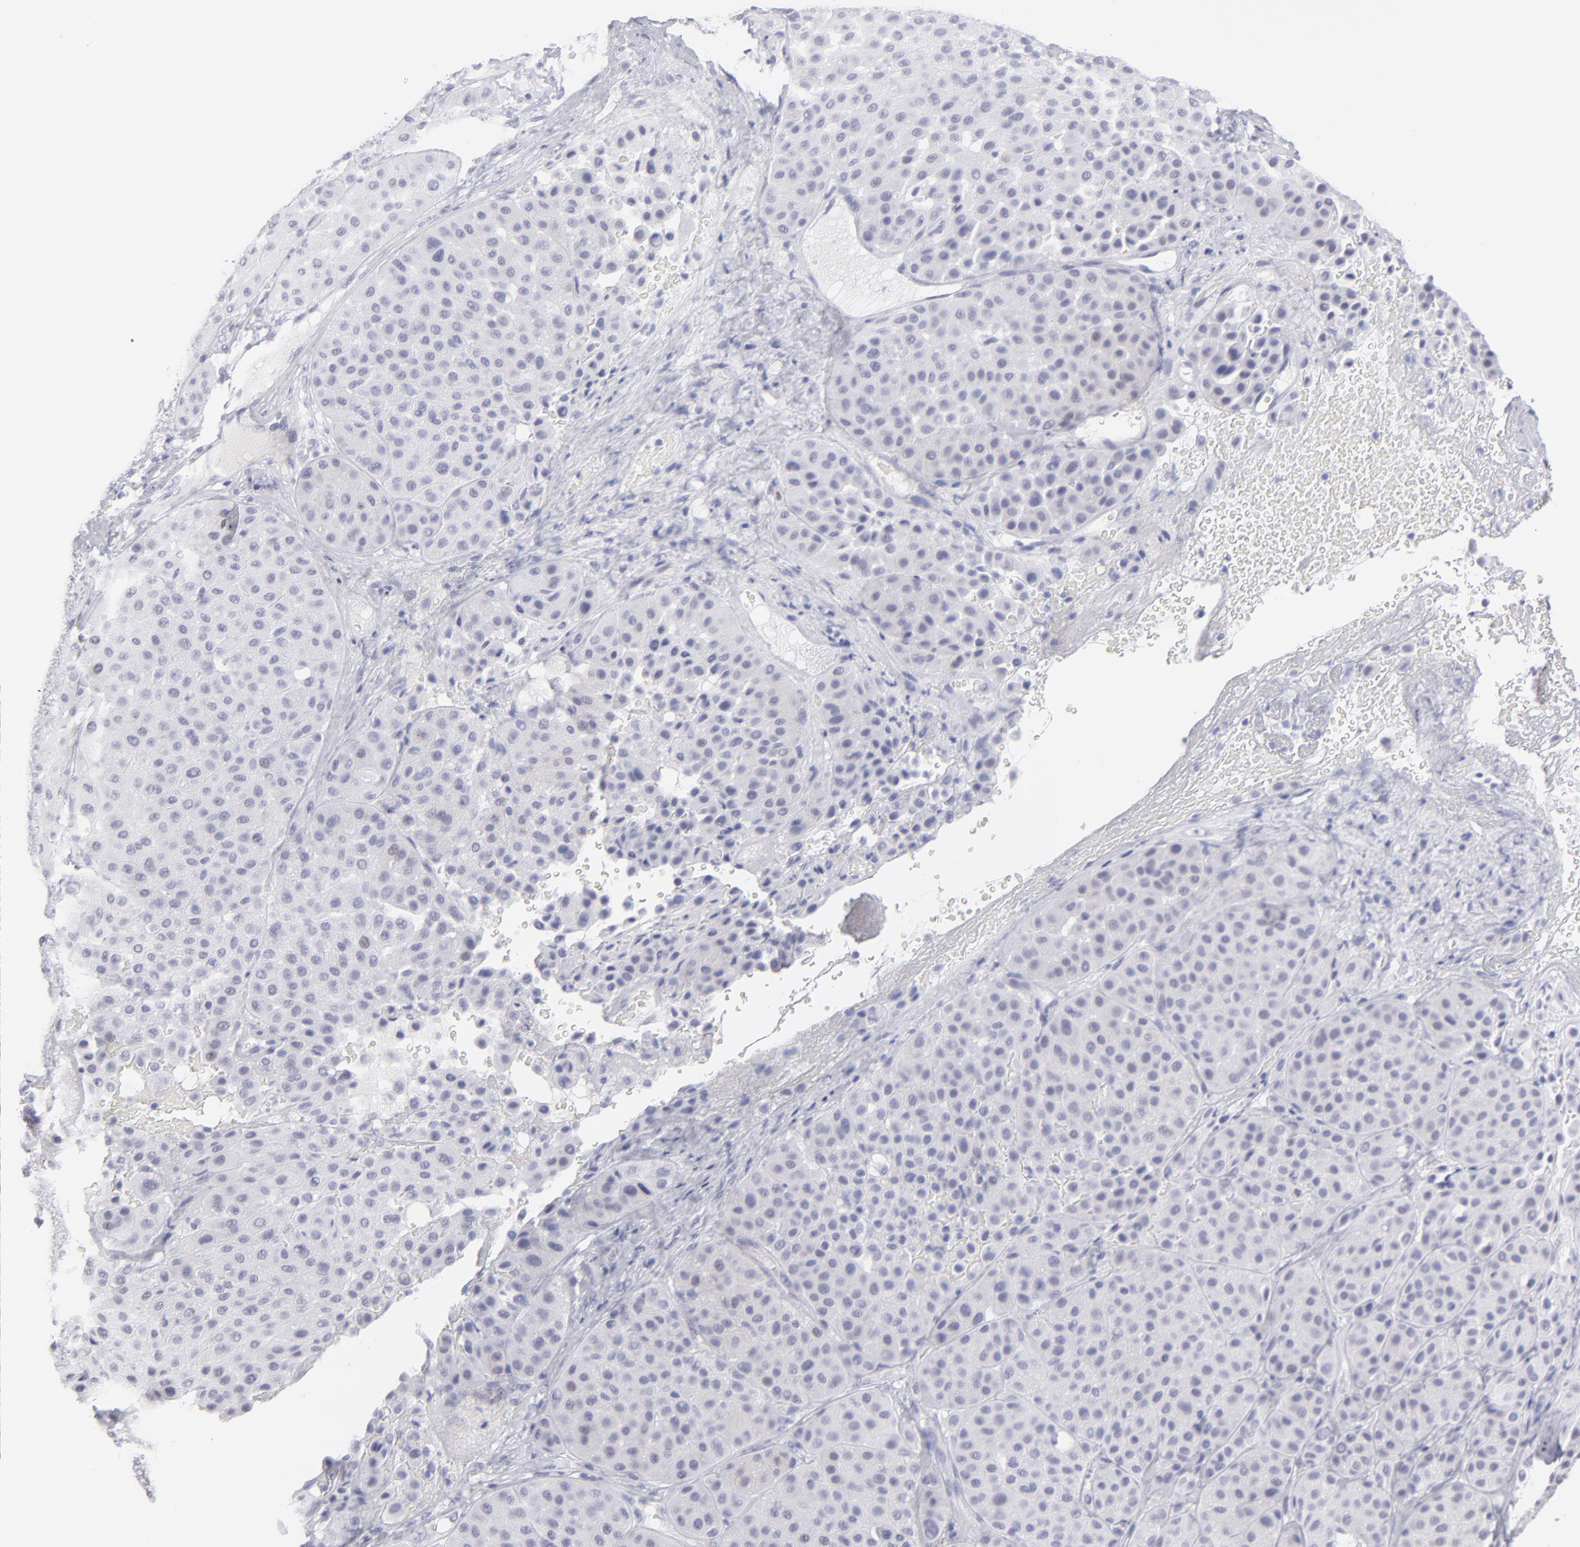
{"staining": {"intensity": "negative", "quantity": "none", "location": "none"}, "tissue": "melanoma", "cell_type": "Tumor cells", "image_type": "cancer", "snomed": [{"axis": "morphology", "description": "Normal tissue, NOS"}, {"axis": "morphology", "description": "Malignant melanoma, Metastatic site"}, {"axis": "topography", "description": "Skin"}], "caption": "Immunohistochemistry micrograph of neoplastic tissue: malignant melanoma (metastatic site) stained with DAB displays no significant protein positivity in tumor cells.", "gene": "ALDOB", "patient": {"sex": "male", "age": 41}}